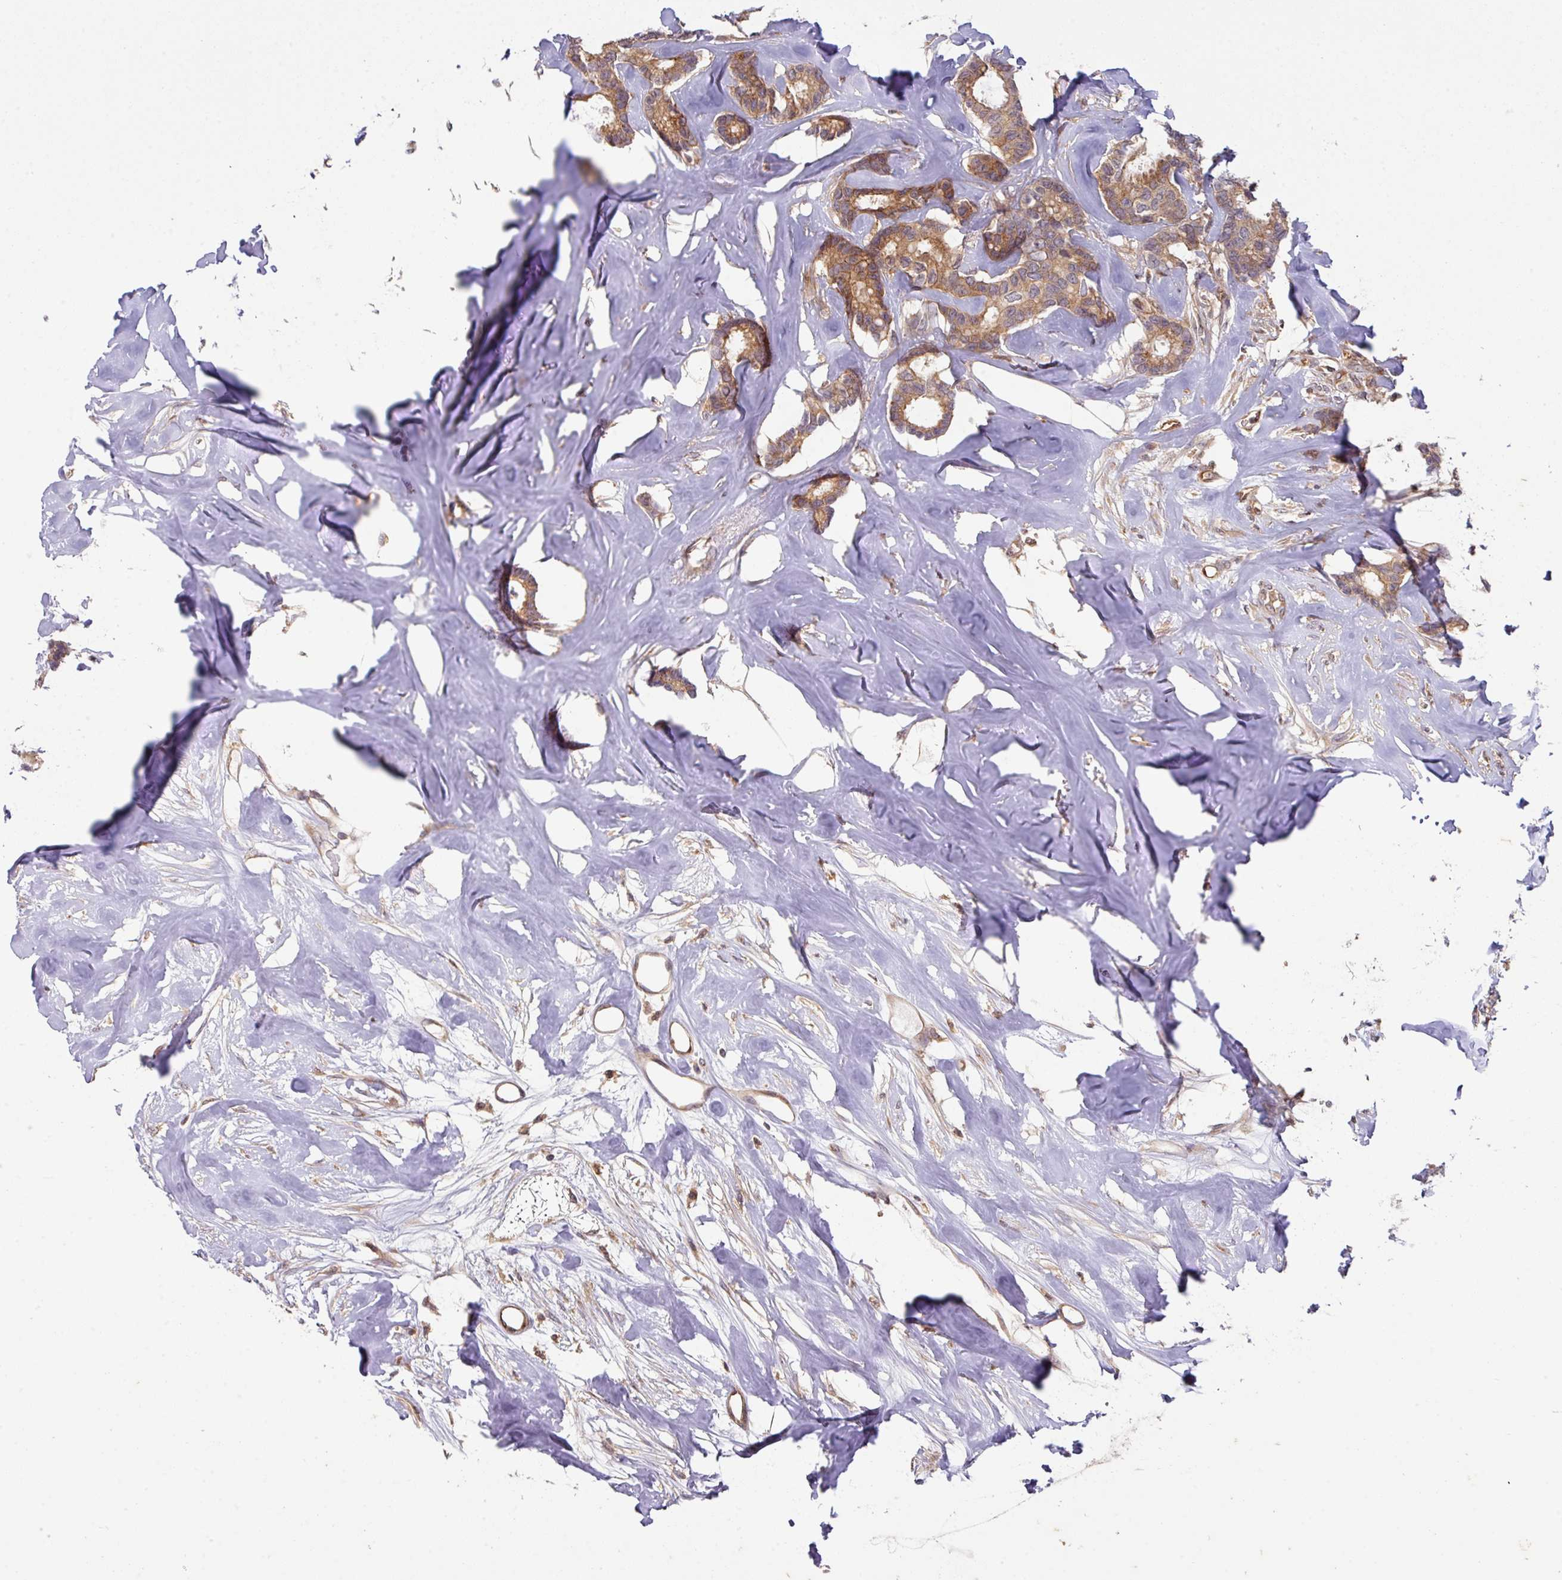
{"staining": {"intensity": "moderate", "quantity": ">75%", "location": "cytoplasmic/membranous"}, "tissue": "breast cancer", "cell_type": "Tumor cells", "image_type": "cancer", "snomed": [{"axis": "morphology", "description": "Duct carcinoma"}, {"axis": "topography", "description": "Breast"}], "caption": "Human breast cancer stained for a protein (brown) demonstrates moderate cytoplasmic/membranous positive expression in about >75% of tumor cells.", "gene": "CYFIP2", "patient": {"sex": "female", "age": 87}}